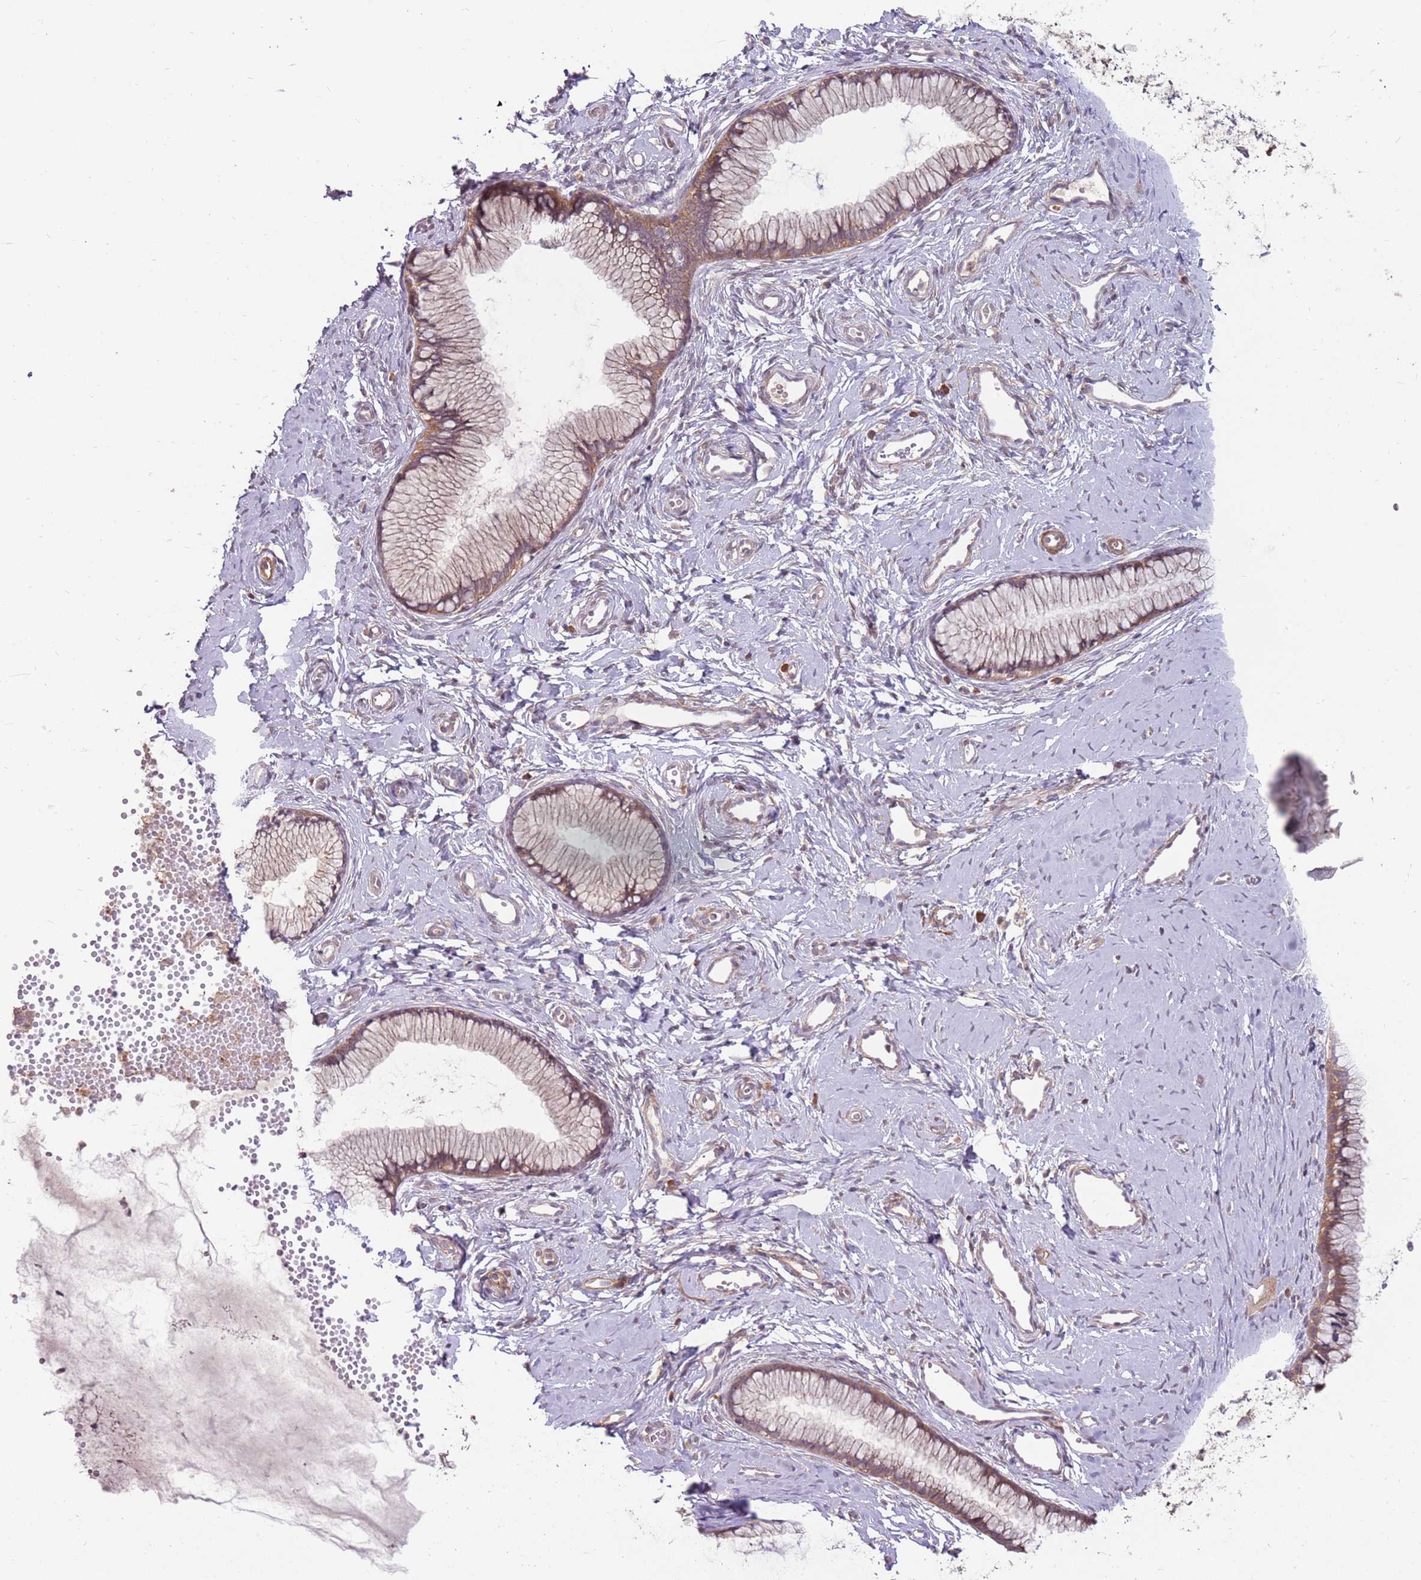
{"staining": {"intensity": "moderate", "quantity": ">75%", "location": "cytoplasmic/membranous"}, "tissue": "cervix", "cell_type": "Glandular cells", "image_type": "normal", "snomed": [{"axis": "morphology", "description": "Normal tissue, NOS"}, {"axis": "topography", "description": "Cervix"}], "caption": "Immunohistochemistry (IHC) of unremarkable human cervix exhibits medium levels of moderate cytoplasmic/membranous positivity in about >75% of glandular cells.", "gene": "SPATA31D1", "patient": {"sex": "female", "age": 40}}